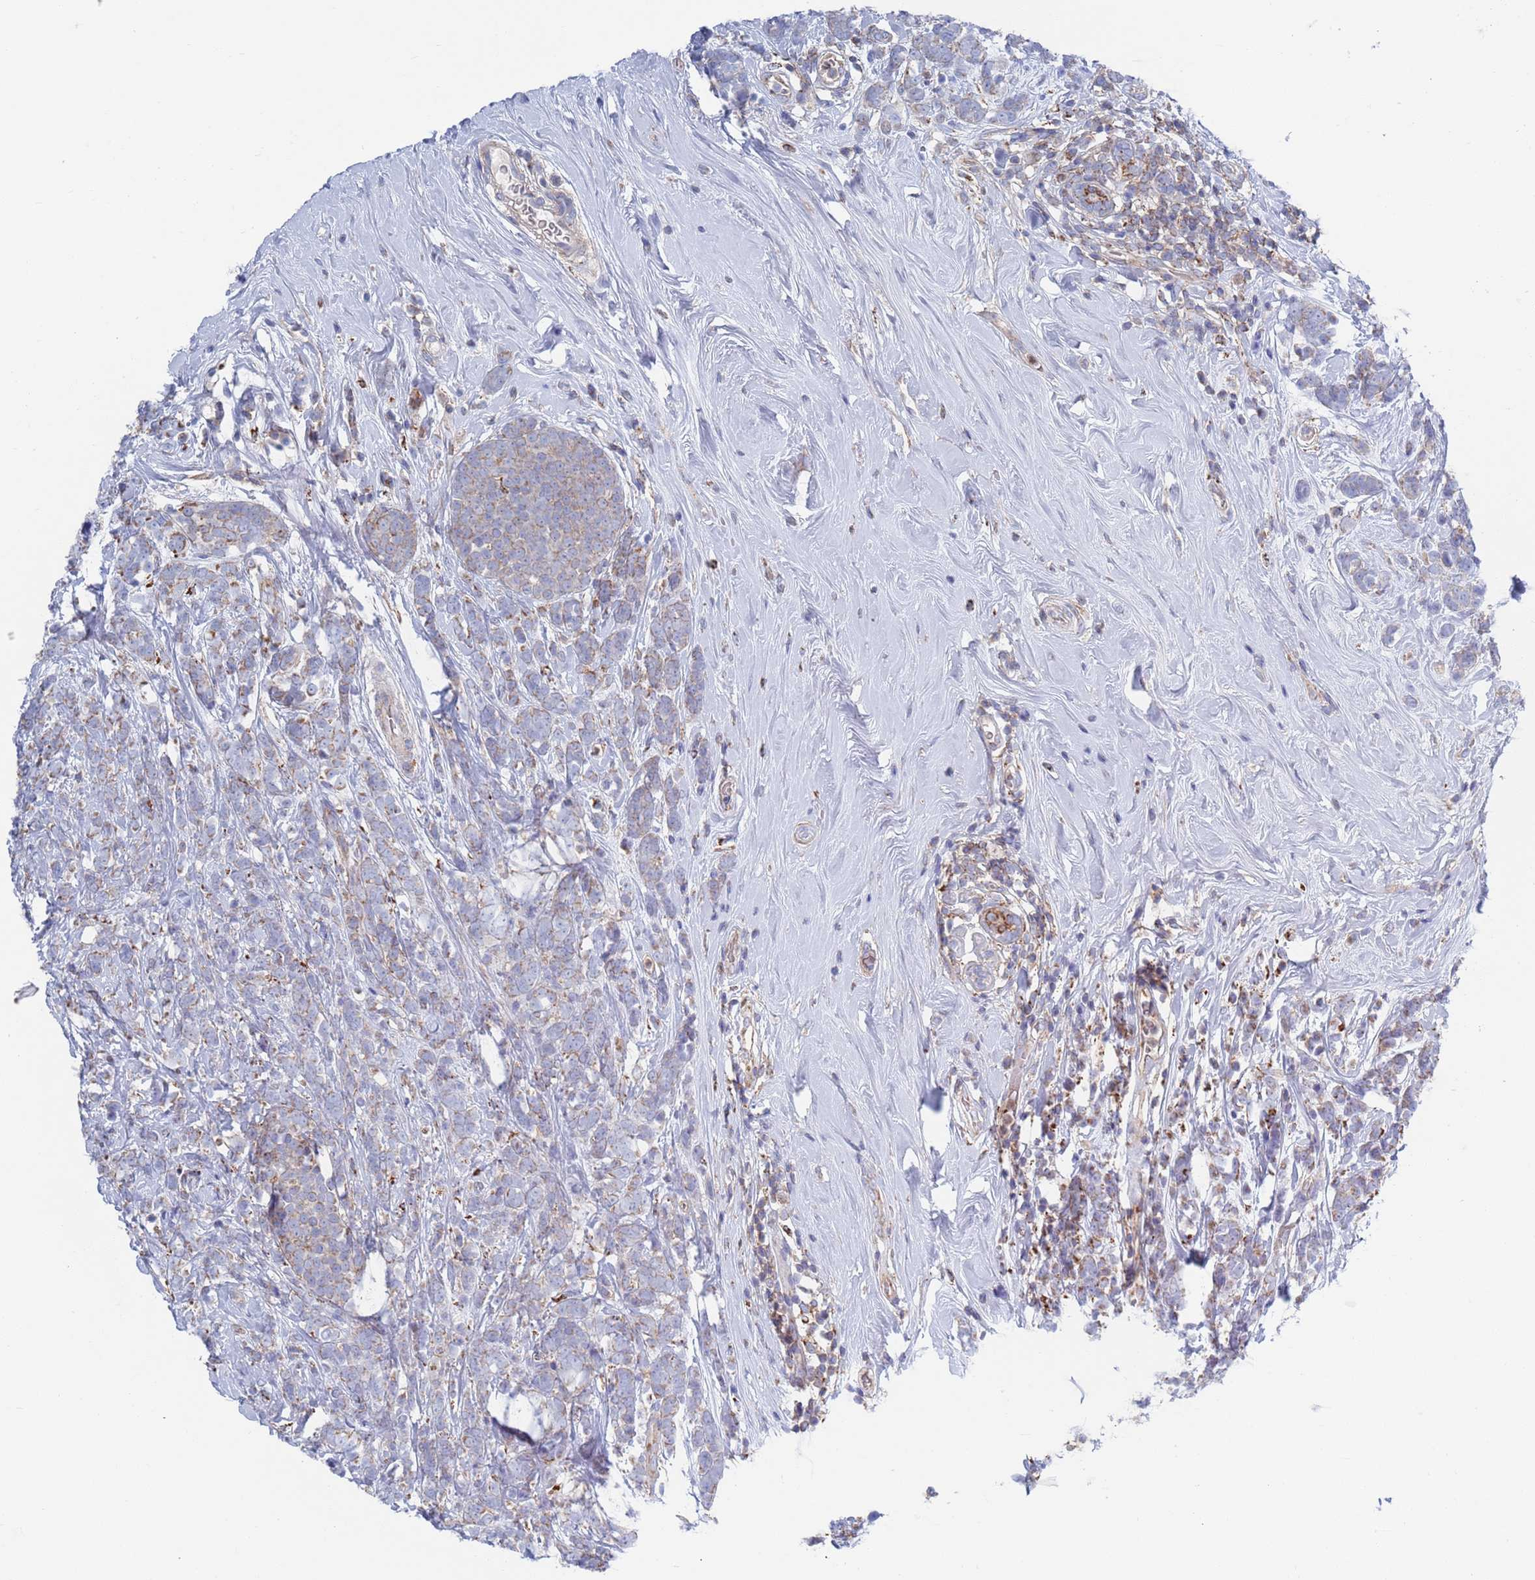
{"staining": {"intensity": "weak", "quantity": "<25%", "location": "cytoplasmic/membranous"}, "tissue": "breast cancer", "cell_type": "Tumor cells", "image_type": "cancer", "snomed": [{"axis": "morphology", "description": "Lobular carcinoma"}, {"axis": "topography", "description": "Breast"}], "caption": "Immunohistochemical staining of breast cancer demonstrates no significant staining in tumor cells.", "gene": "CHCHD6", "patient": {"sex": "female", "age": 58}}